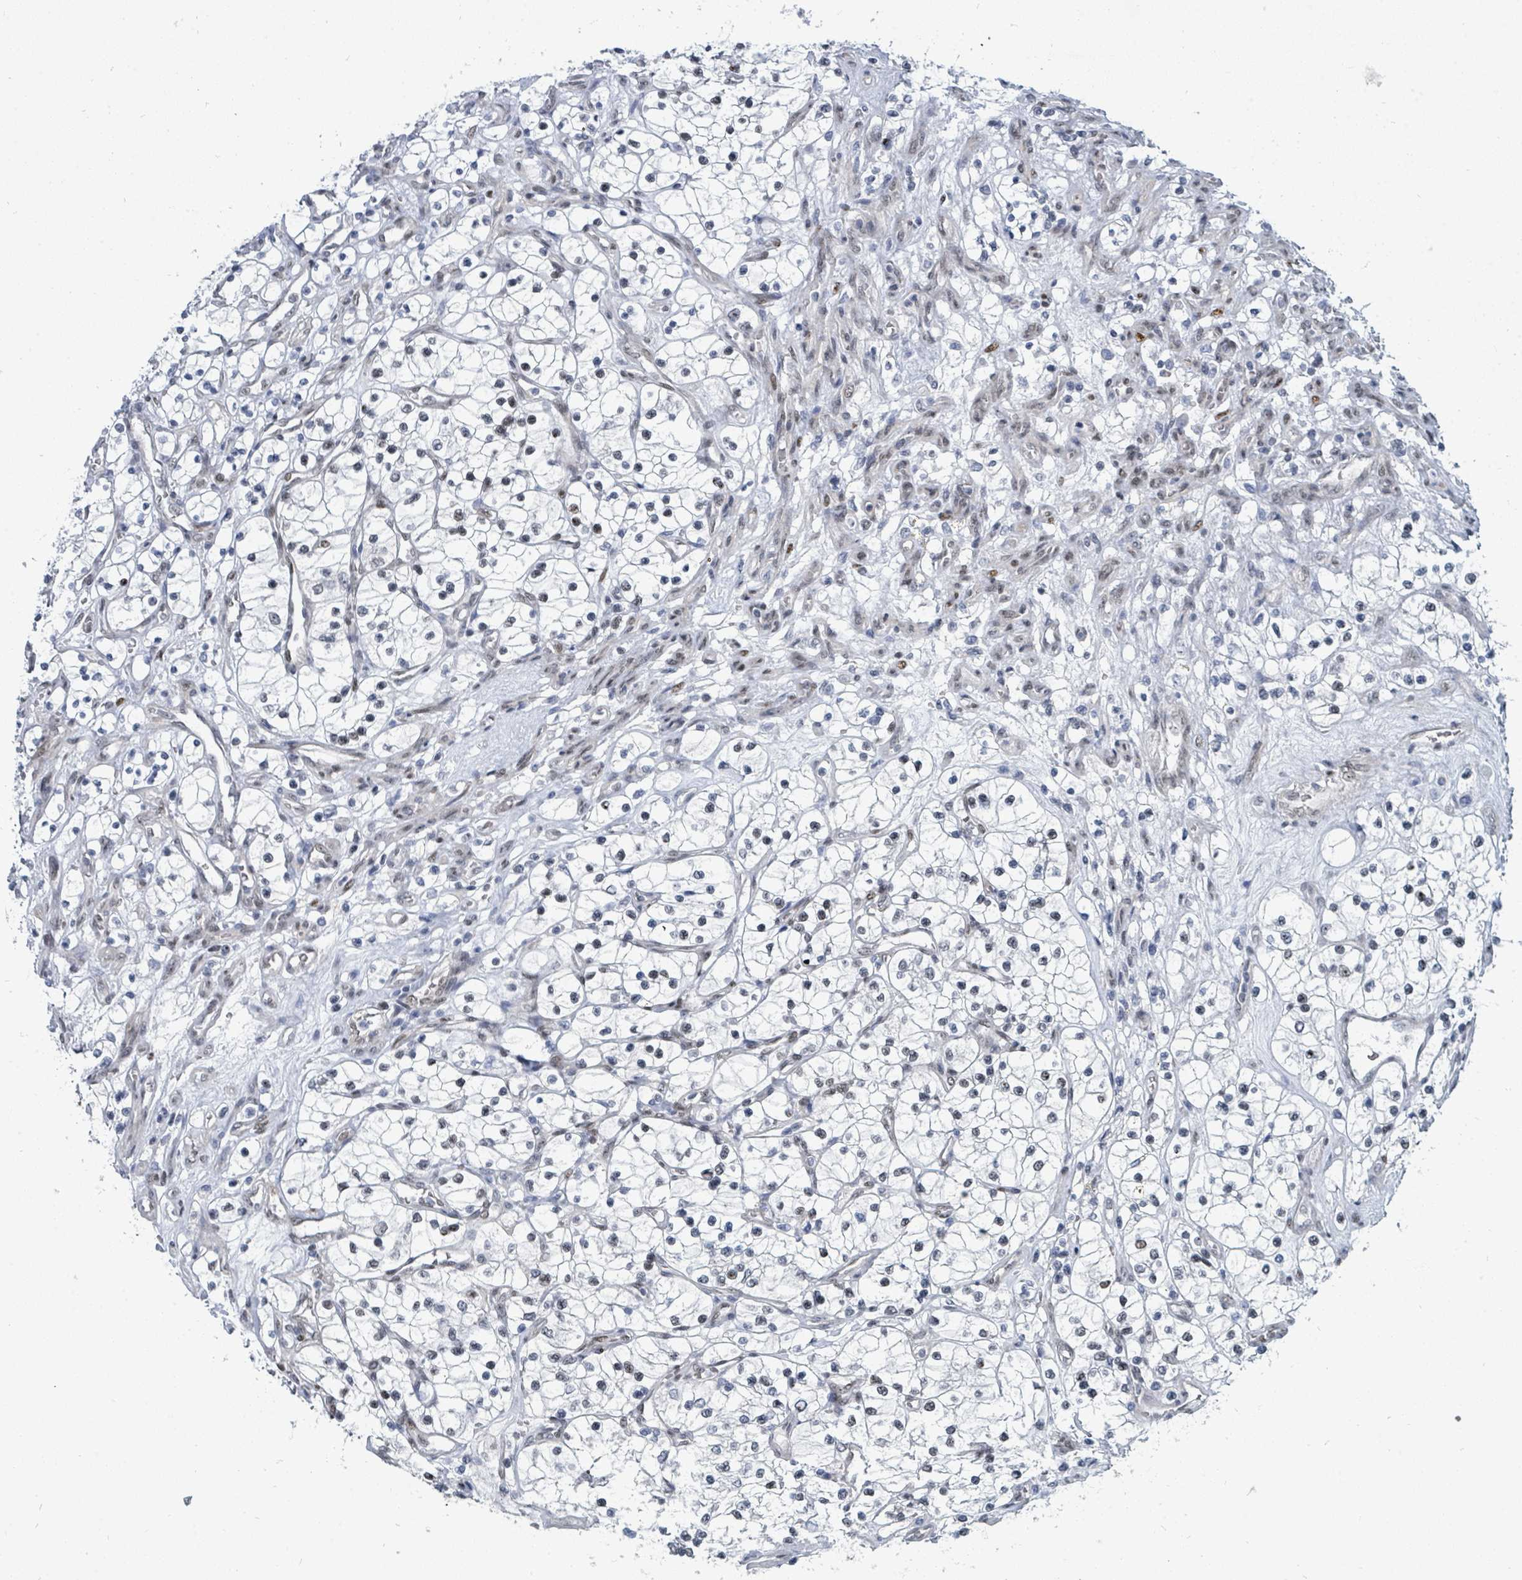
{"staining": {"intensity": "moderate", "quantity": "<25%", "location": "nuclear"}, "tissue": "renal cancer", "cell_type": "Tumor cells", "image_type": "cancer", "snomed": [{"axis": "morphology", "description": "Adenocarcinoma, NOS"}, {"axis": "topography", "description": "Kidney"}], "caption": "Protein staining exhibits moderate nuclear expression in approximately <25% of tumor cells in renal cancer (adenocarcinoma). (DAB IHC with brightfield microscopy, high magnification).", "gene": "SUMO4", "patient": {"sex": "female", "age": 69}}